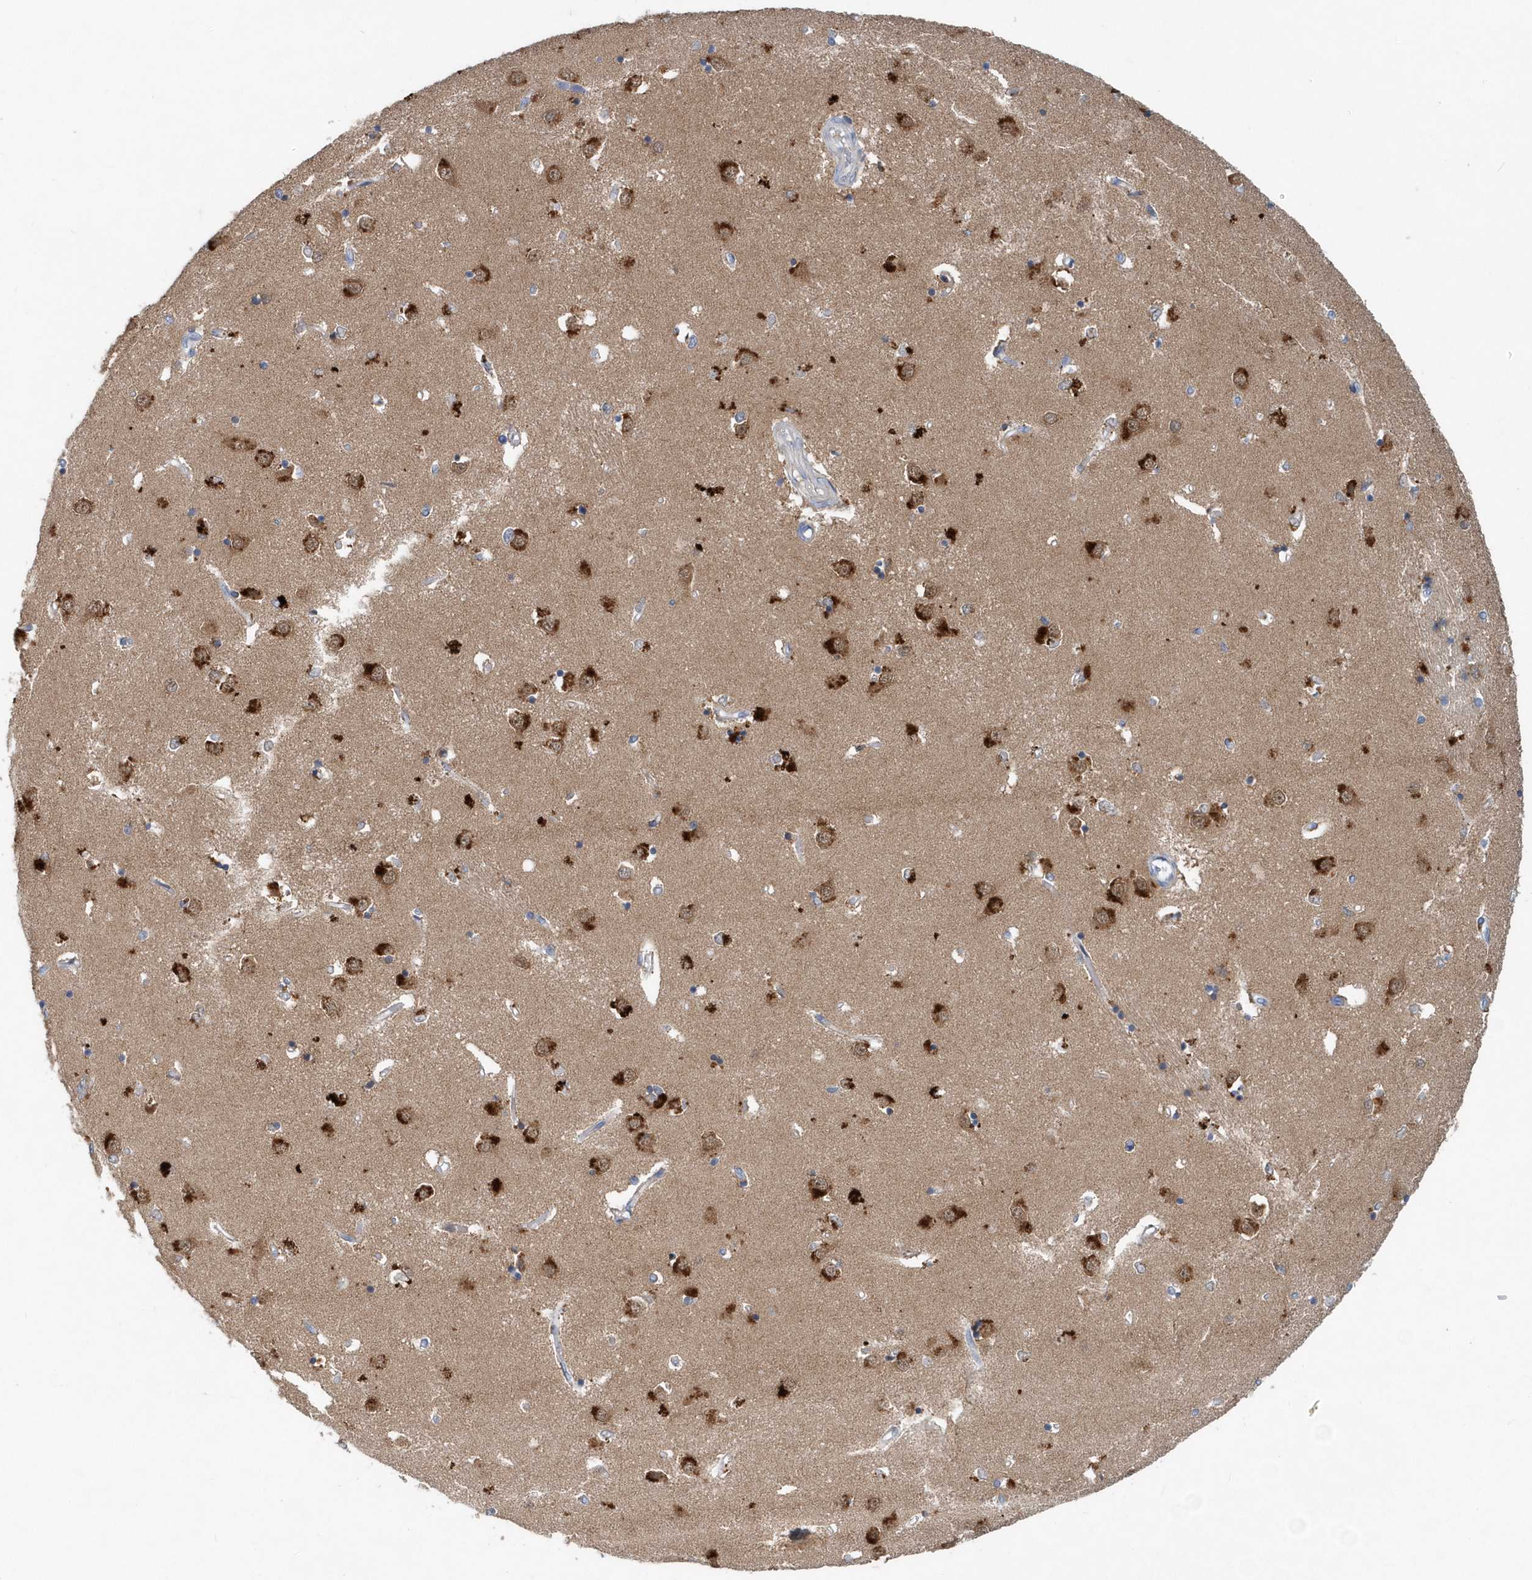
{"staining": {"intensity": "moderate", "quantity": "<25%", "location": "cytoplasmic/membranous,nuclear"}, "tissue": "caudate", "cell_type": "Glial cells", "image_type": "normal", "snomed": [{"axis": "morphology", "description": "Normal tissue, NOS"}, {"axis": "topography", "description": "Lateral ventricle wall"}], "caption": "This photomicrograph shows unremarkable caudate stained with immunohistochemistry (IHC) to label a protein in brown. The cytoplasmic/membranous,nuclear of glial cells show moderate positivity for the protein. Nuclei are counter-stained blue.", "gene": "PFN2", "patient": {"sex": "male", "age": 45}}